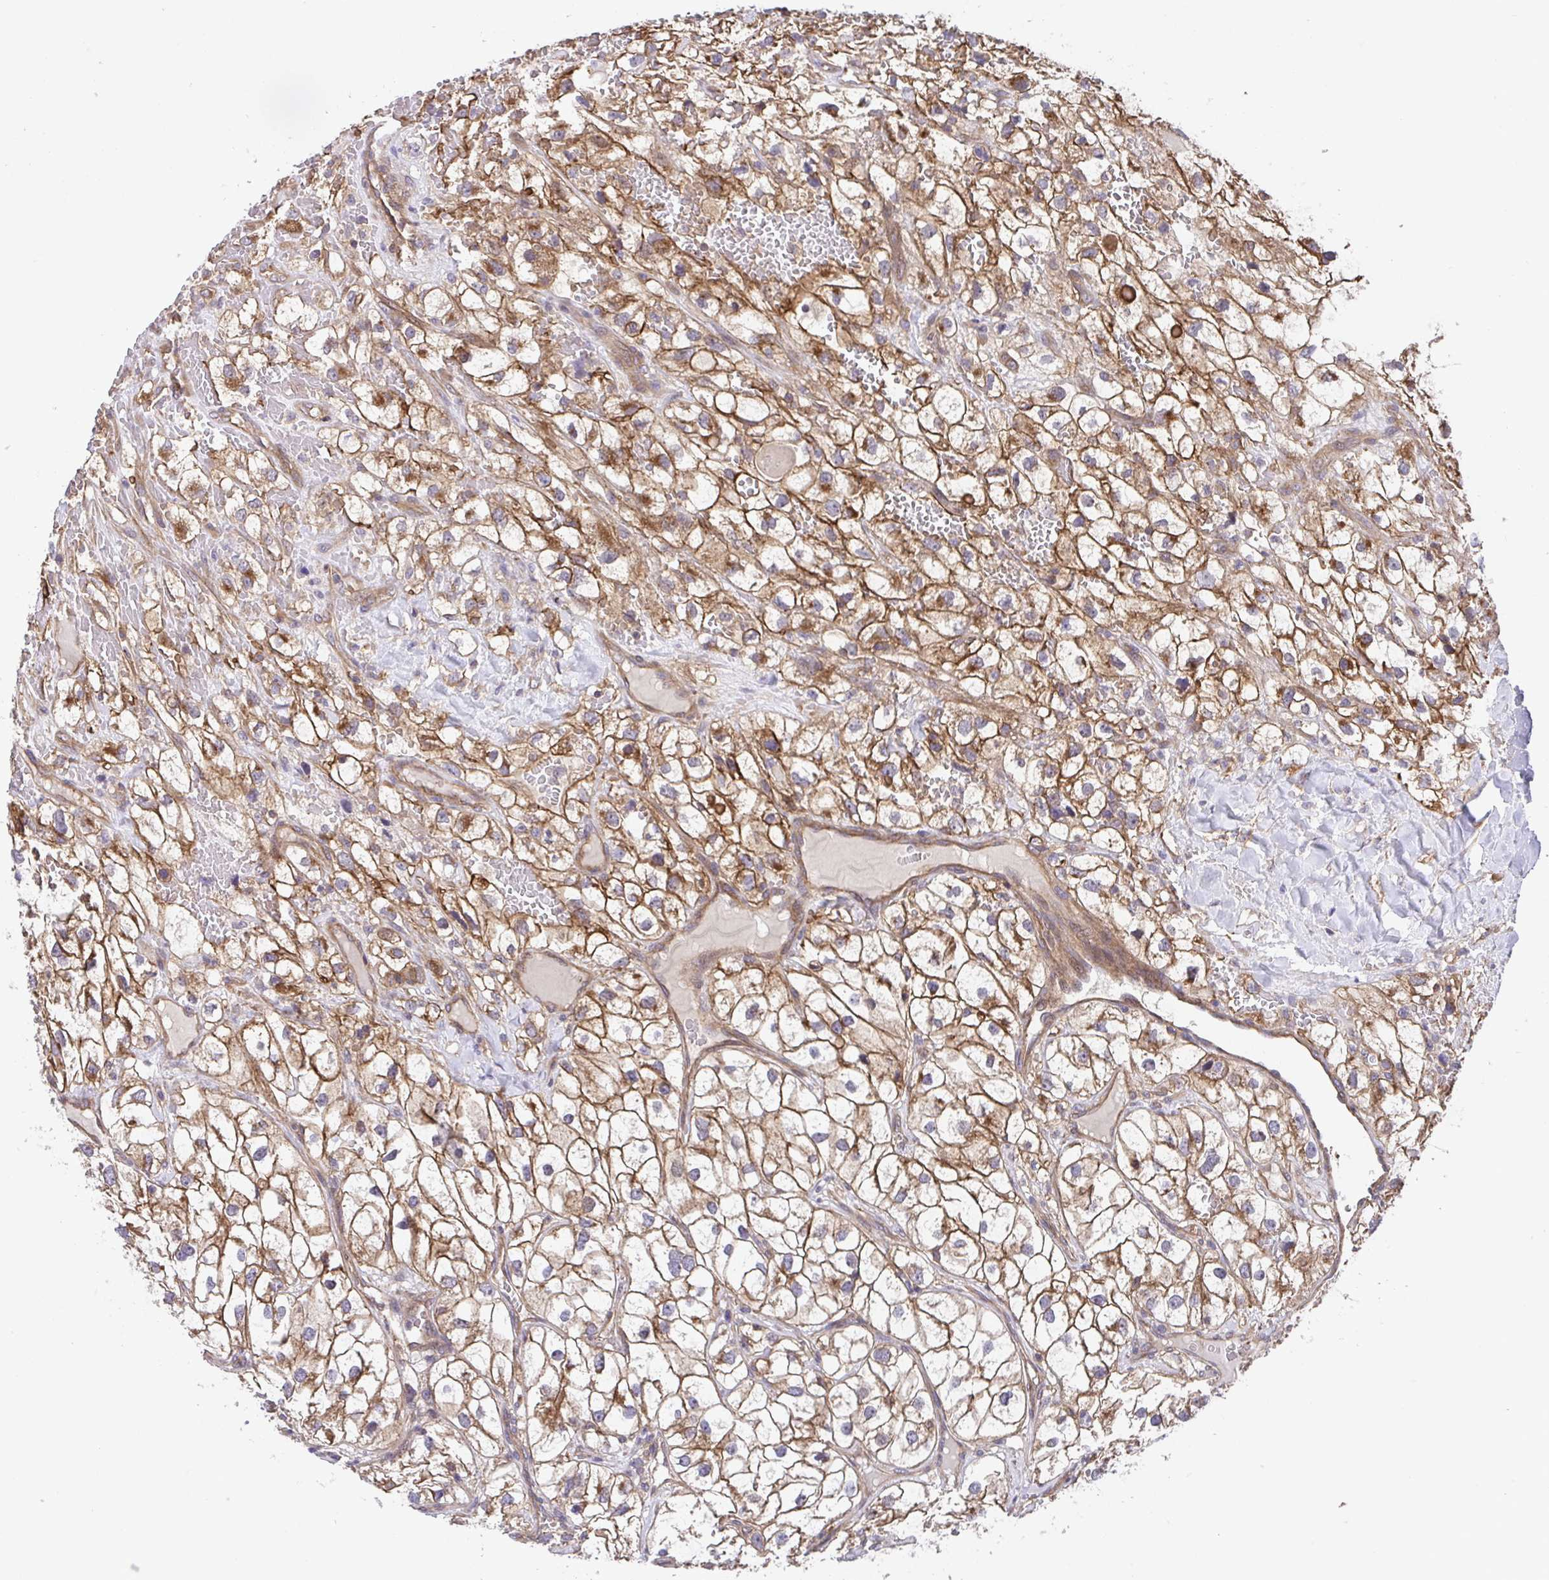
{"staining": {"intensity": "moderate", "quantity": ">75%", "location": "cytoplasmic/membranous"}, "tissue": "renal cancer", "cell_type": "Tumor cells", "image_type": "cancer", "snomed": [{"axis": "morphology", "description": "Adenocarcinoma, NOS"}, {"axis": "topography", "description": "Kidney"}], "caption": "Immunohistochemistry (IHC) image of human adenocarcinoma (renal) stained for a protein (brown), which shows medium levels of moderate cytoplasmic/membranous expression in about >75% of tumor cells.", "gene": "ZNF696", "patient": {"sex": "male", "age": 59}}